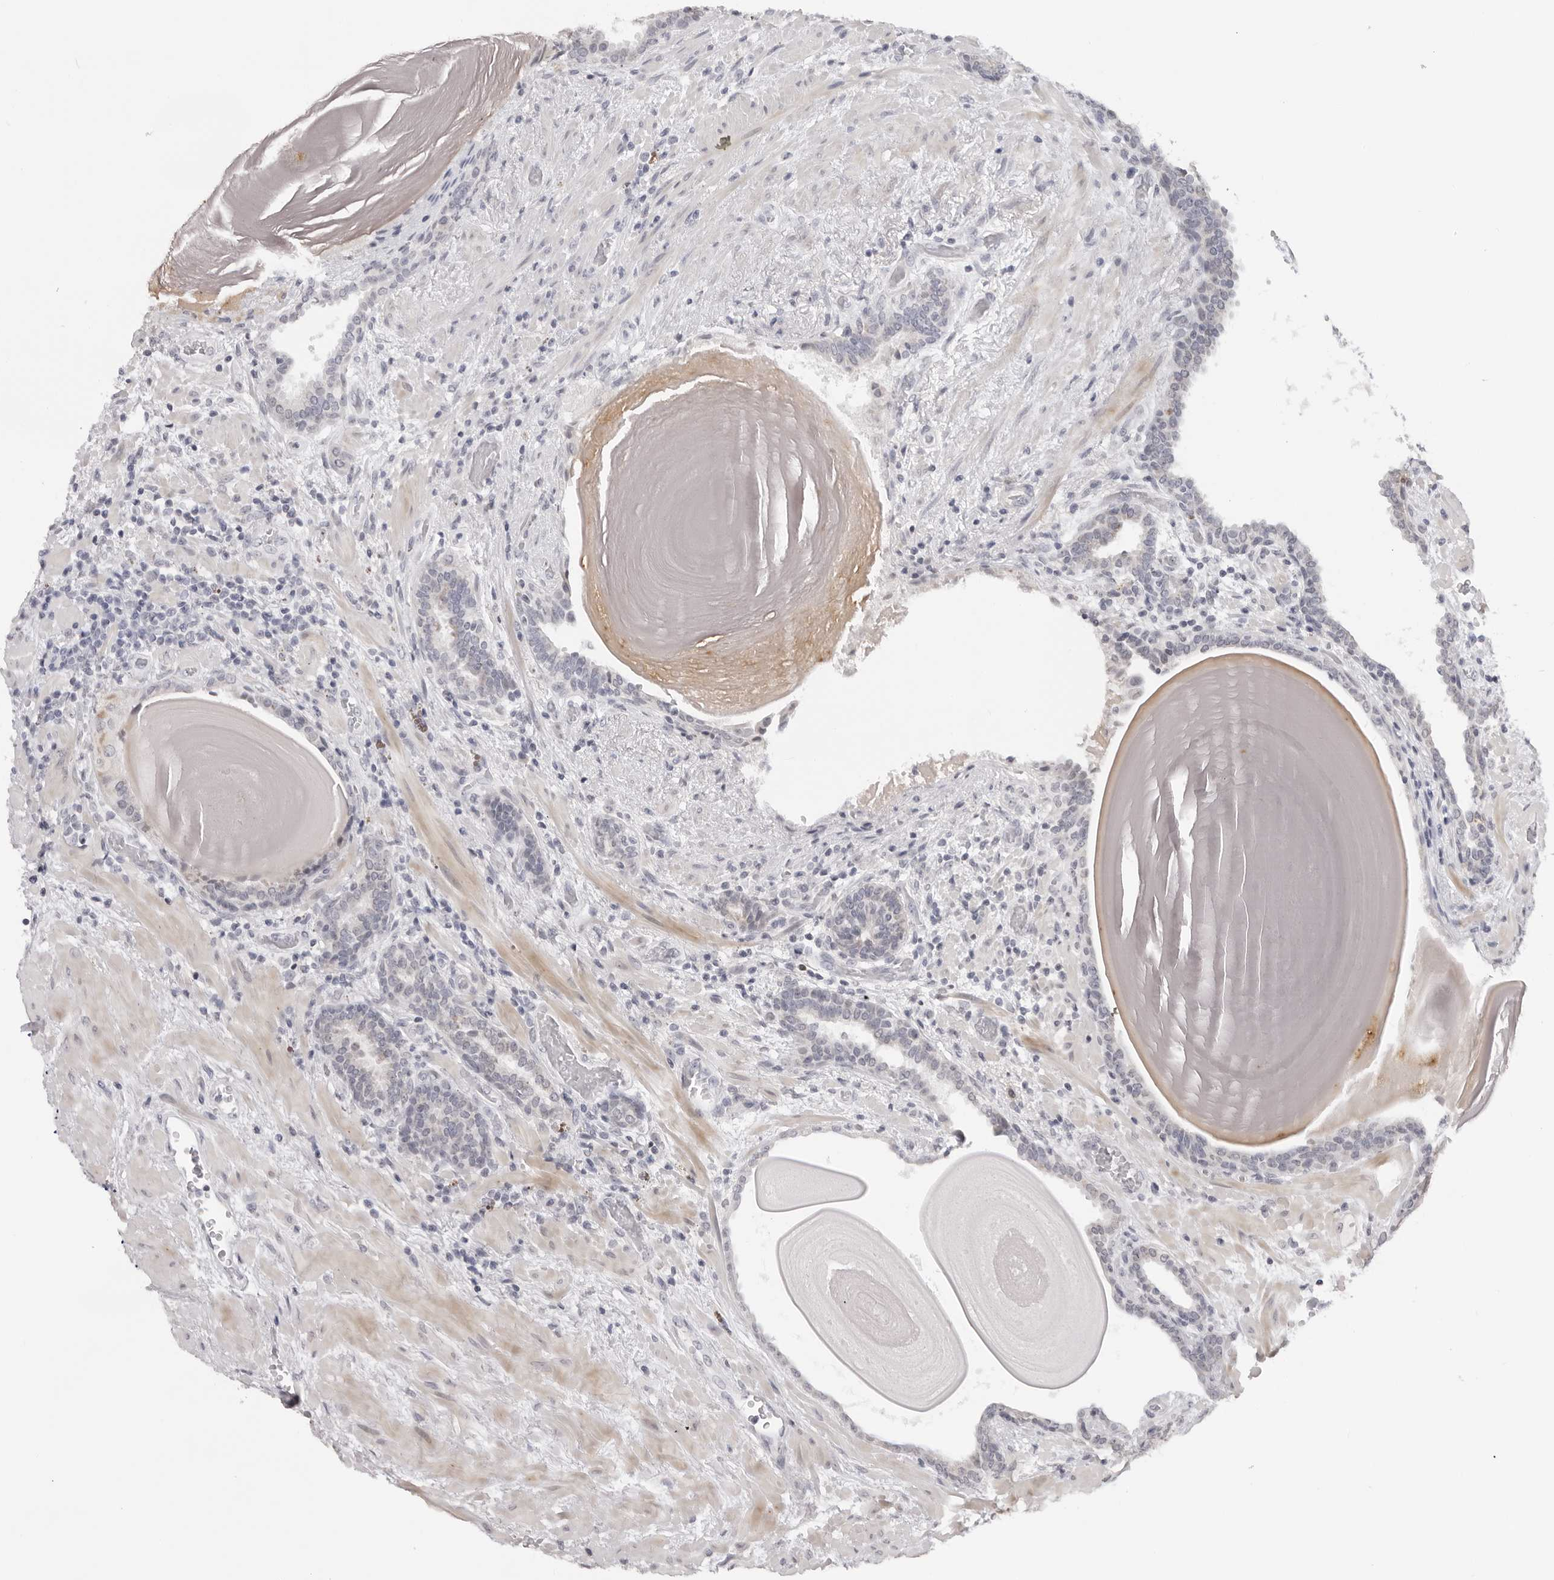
{"staining": {"intensity": "negative", "quantity": "none", "location": "none"}, "tissue": "prostate", "cell_type": "Glandular cells", "image_type": "normal", "snomed": [{"axis": "morphology", "description": "Normal tissue, NOS"}, {"axis": "topography", "description": "Prostate"}], "caption": "Immunohistochemical staining of unremarkable human prostate demonstrates no significant positivity in glandular cells. The staining was performed using DAB to visualize the protein expression in brown, while the nuclei were stained in blue with hematoxylin (Magnification: 20x).", "gene": "ACP6", "patient": {"sex": "male", "age": 48}}